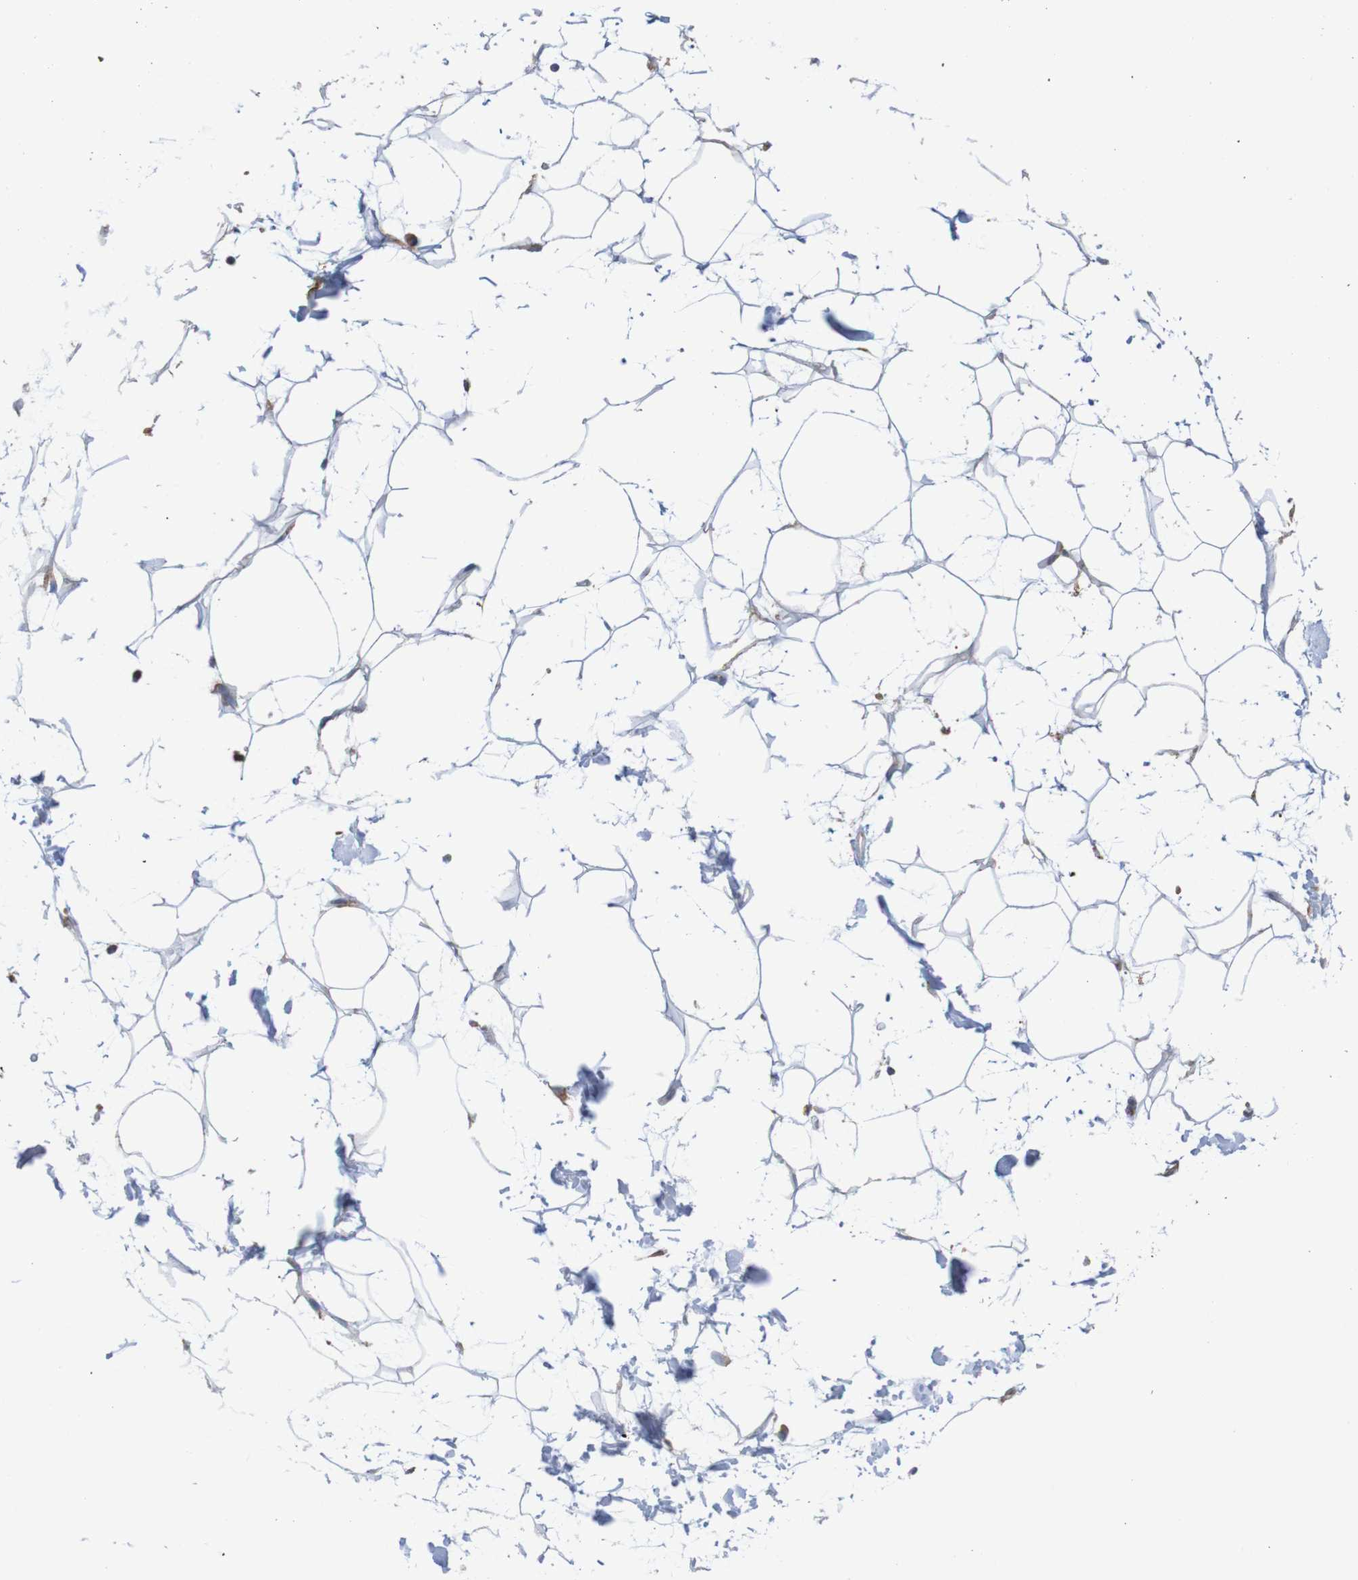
{"staining": {"intensity": "negative", "quantity": "none", "location": "none"}, "tissue": "adipose tissue", "cell_type": "Adipocytes", "image_type": "normal", "snomed": [{"axis": "morphology", "description": "Normal tissue, NOS"}, {"axis": "topography", "description": "Soft tissue"}], "caption": "Adipose tissue stained for a protein using immunohistochemistry reveals no staining adipocytes.", "gene": "PDIA3", "patient": {"sex": "male", "age": 72}}